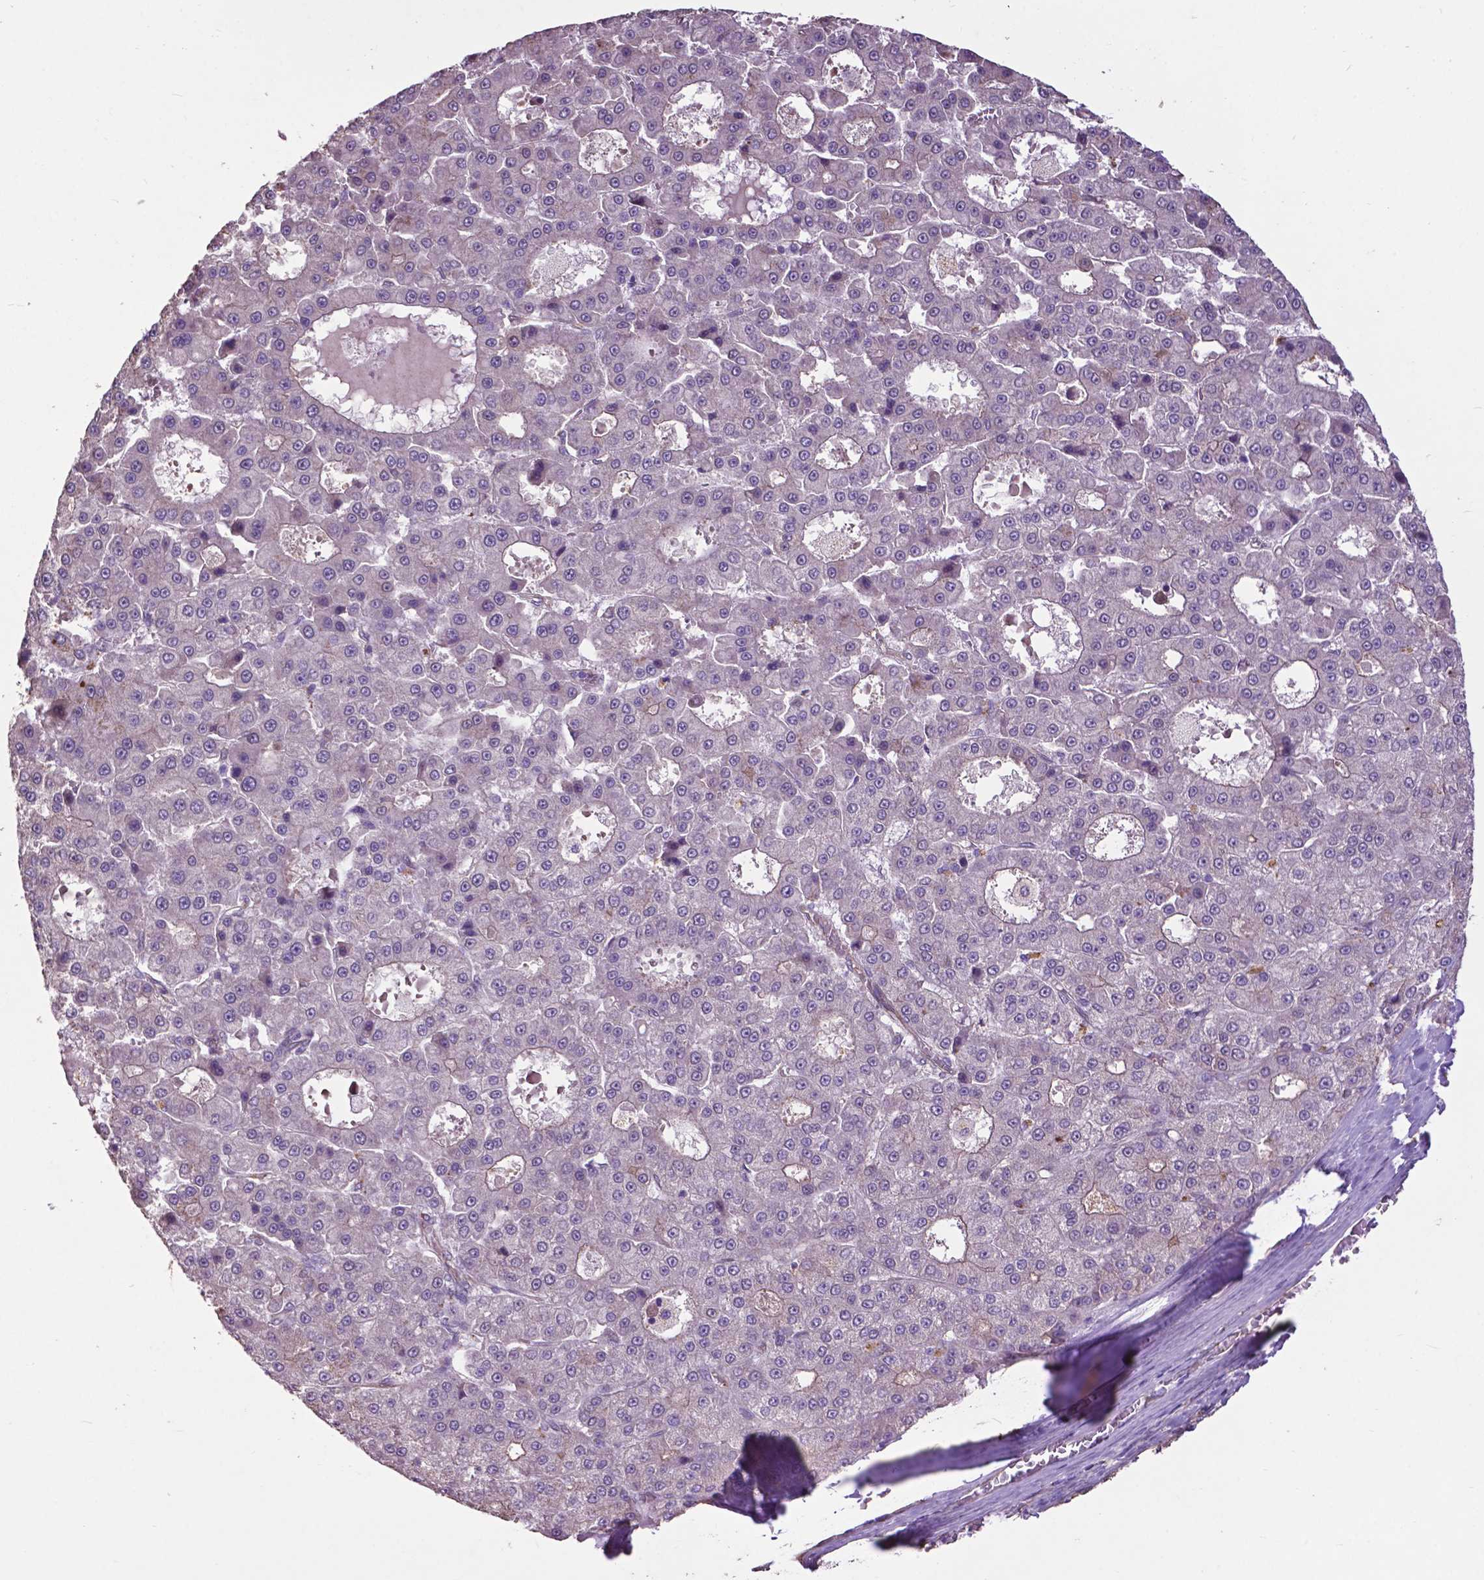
{"staining": {"intensity": "negative", "quantity": "none", "location": "none"}, "tissue": "liver cancer", "cell_type": "Tumor cells", "image_type": "cancer", "snomed": [{"axis": "morphology", "description": "Carcinoma, Hepatocellular, NOS"}, {"axis": "topography", "description": "Liver"}], "caption": "Tumor cells are negative for protein expression in human liver hepatocellular carcinoma.", "gene": "PDLIM1", "patient": {"sex": "male", "age": 70}}